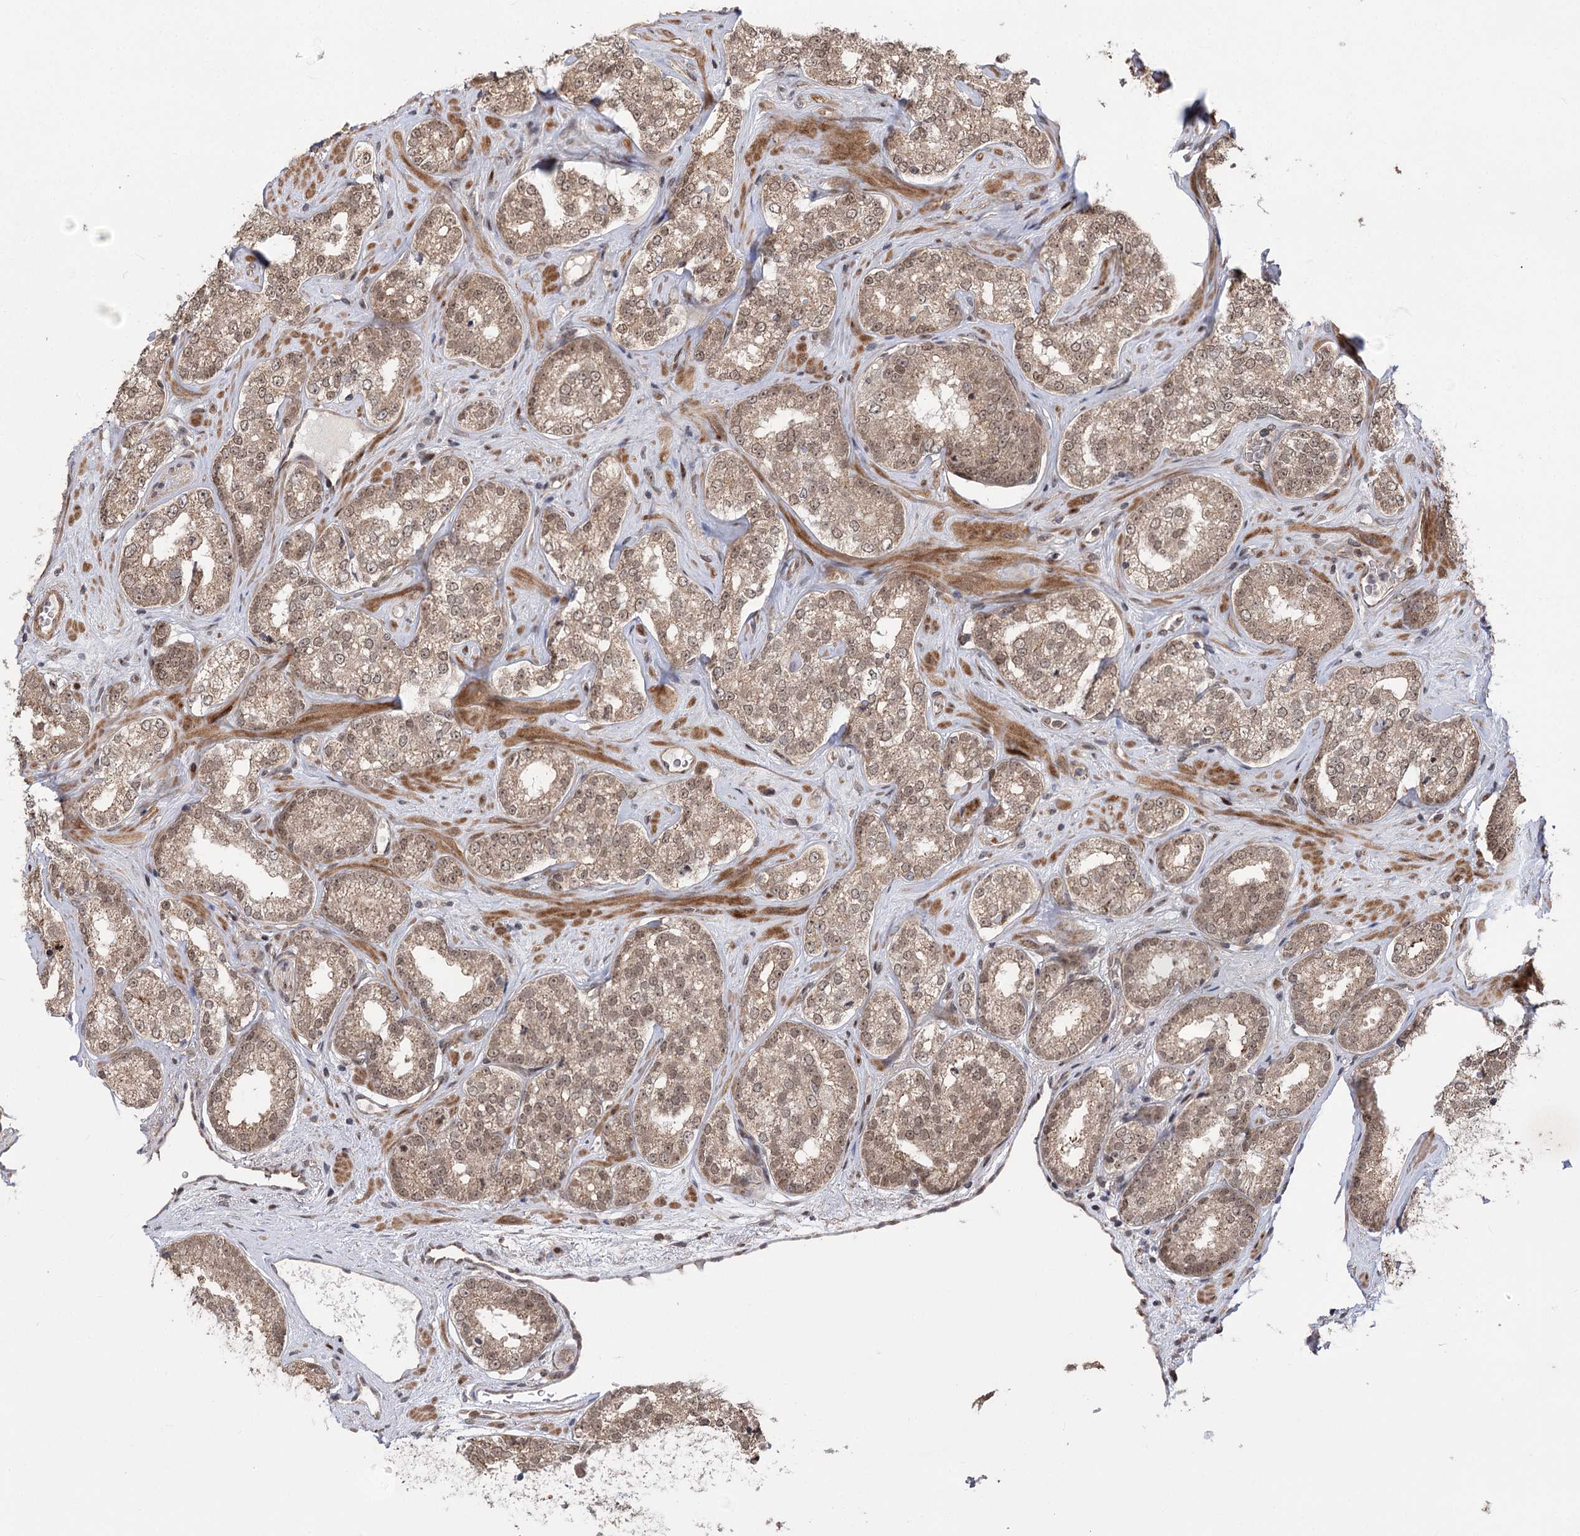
{"staining": {"intensity": "weak", "quantity": ">75%", "location": "cytoplasmic/membranous,nuclear"}, "tissue": "prostate cancer", "cell_type": "Tumor cells", "image_type": "cancer", "snomed": [{"axis": "morphology", "description": "Normal tissue, NOS"}, {"axis": "morphology", "description": "Adenocarcinoma, High grade"}, {"axis": "topography", "description": "Prostate"}], "caption": "DAB (3,3'-diaminobenzidine) immunohistochemical staining of human prostate cancer displays weak cytoplasmic/membranous and nuclear protein staining in approximately >75% of tumor cells.", "gene": "TENM2", "patient": {"sex": "male", "age": 83}}